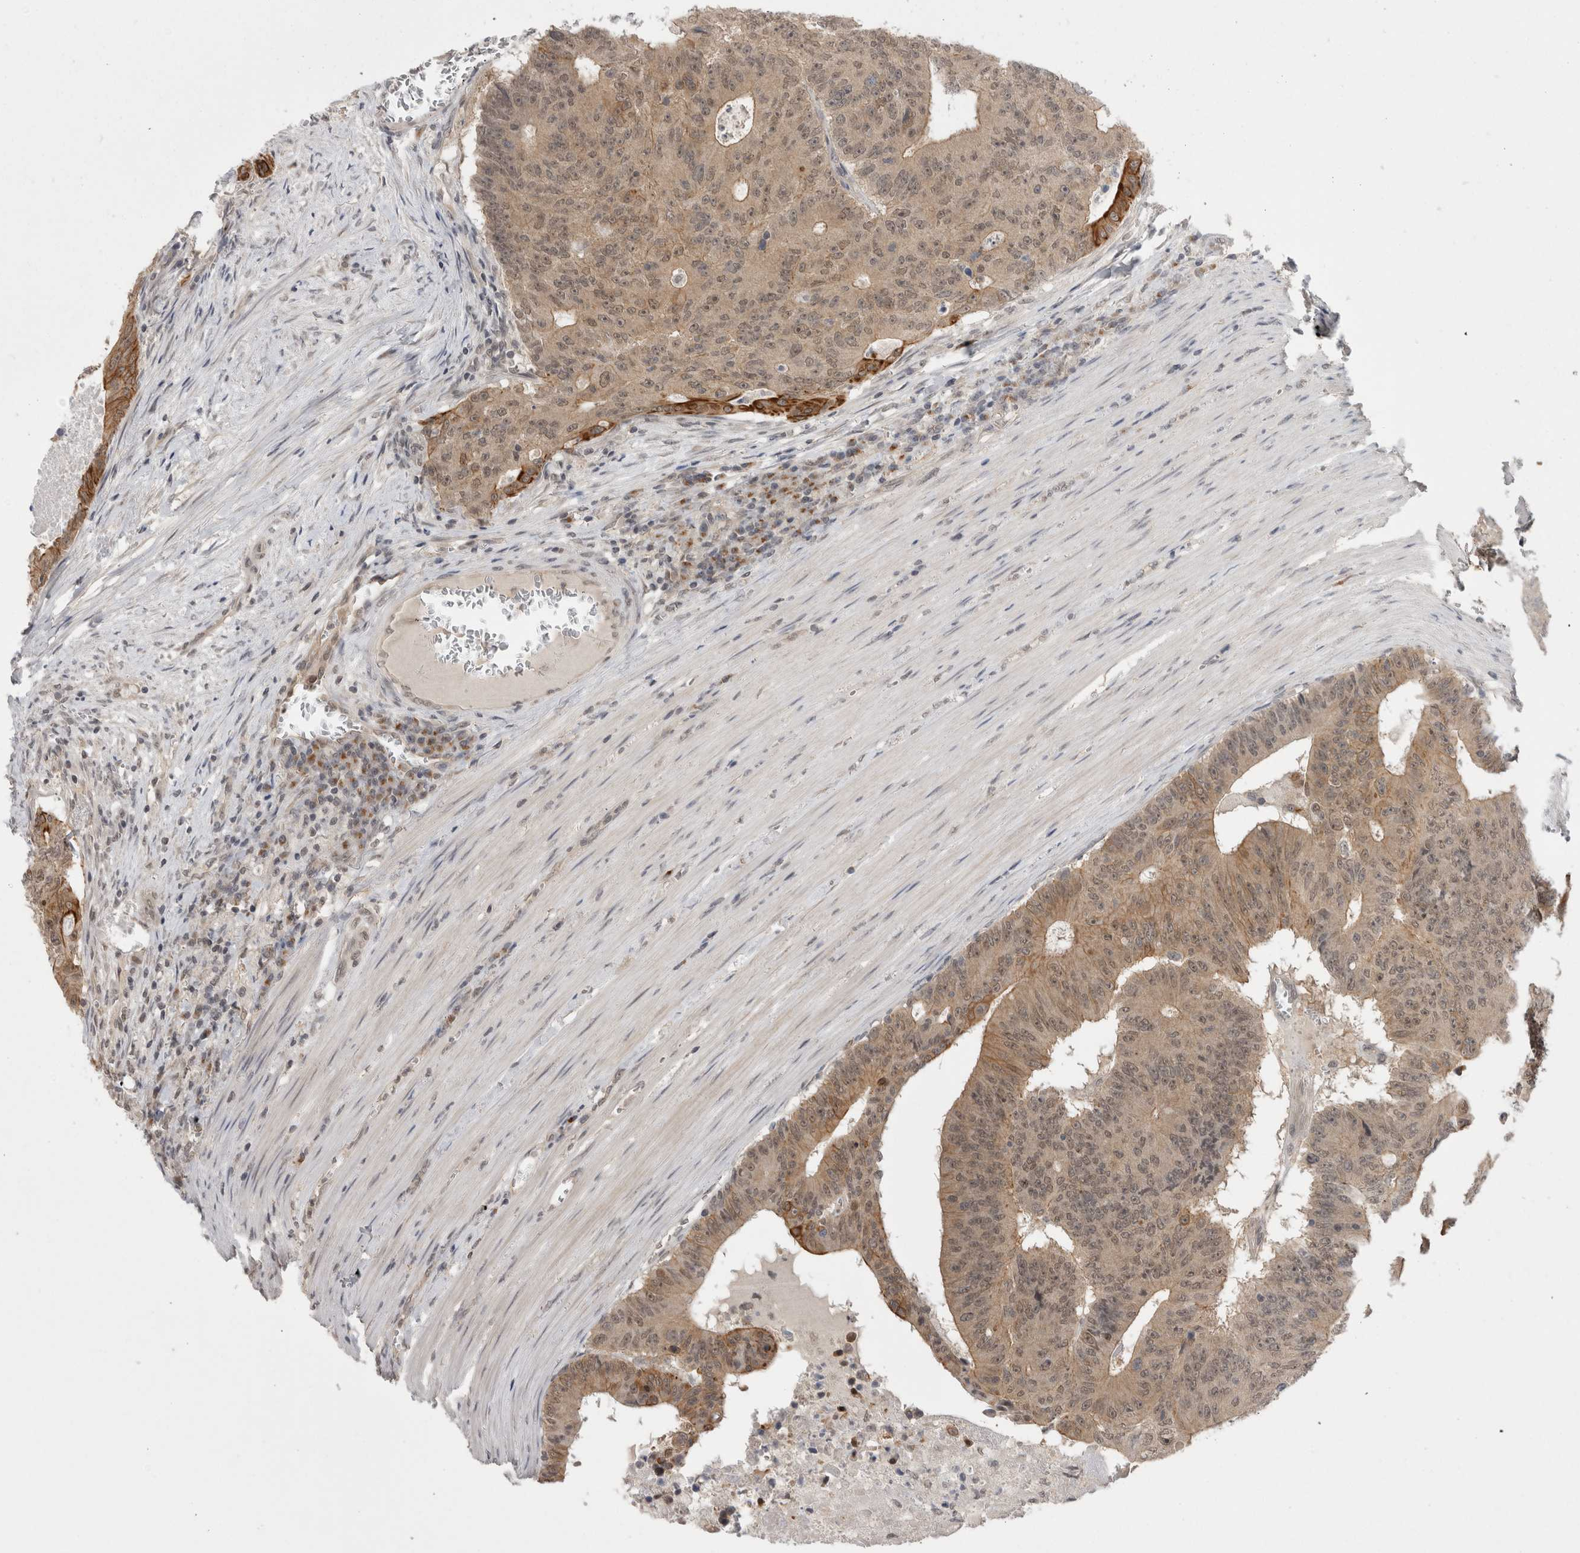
{"staining": {"intensity": "weak", "quantity": ">75%", "location": "cytoplasmic/membranous,nuclear"}, "tissue": "colorectal cancer", "cell_type": "Tumor cells", "image_type": "cancer", "snomed": [{"axis": "morphology", "description": "Adenocarcinoma, NOS"}, {"axis": "topography", "description": "Colon"}], "caption": "This photomicrograph shows adenocarcinoma (colorectal) stained with immunohistochemistry (IHC) to label a protein in brown. The cytoplasmic/membranous and nuclear of tumor cells show weak positivity for the protein. Nuclei are counter-stained blue.", "gene": "ZNF341", "patient": {"sex": "male", "age": 87}}